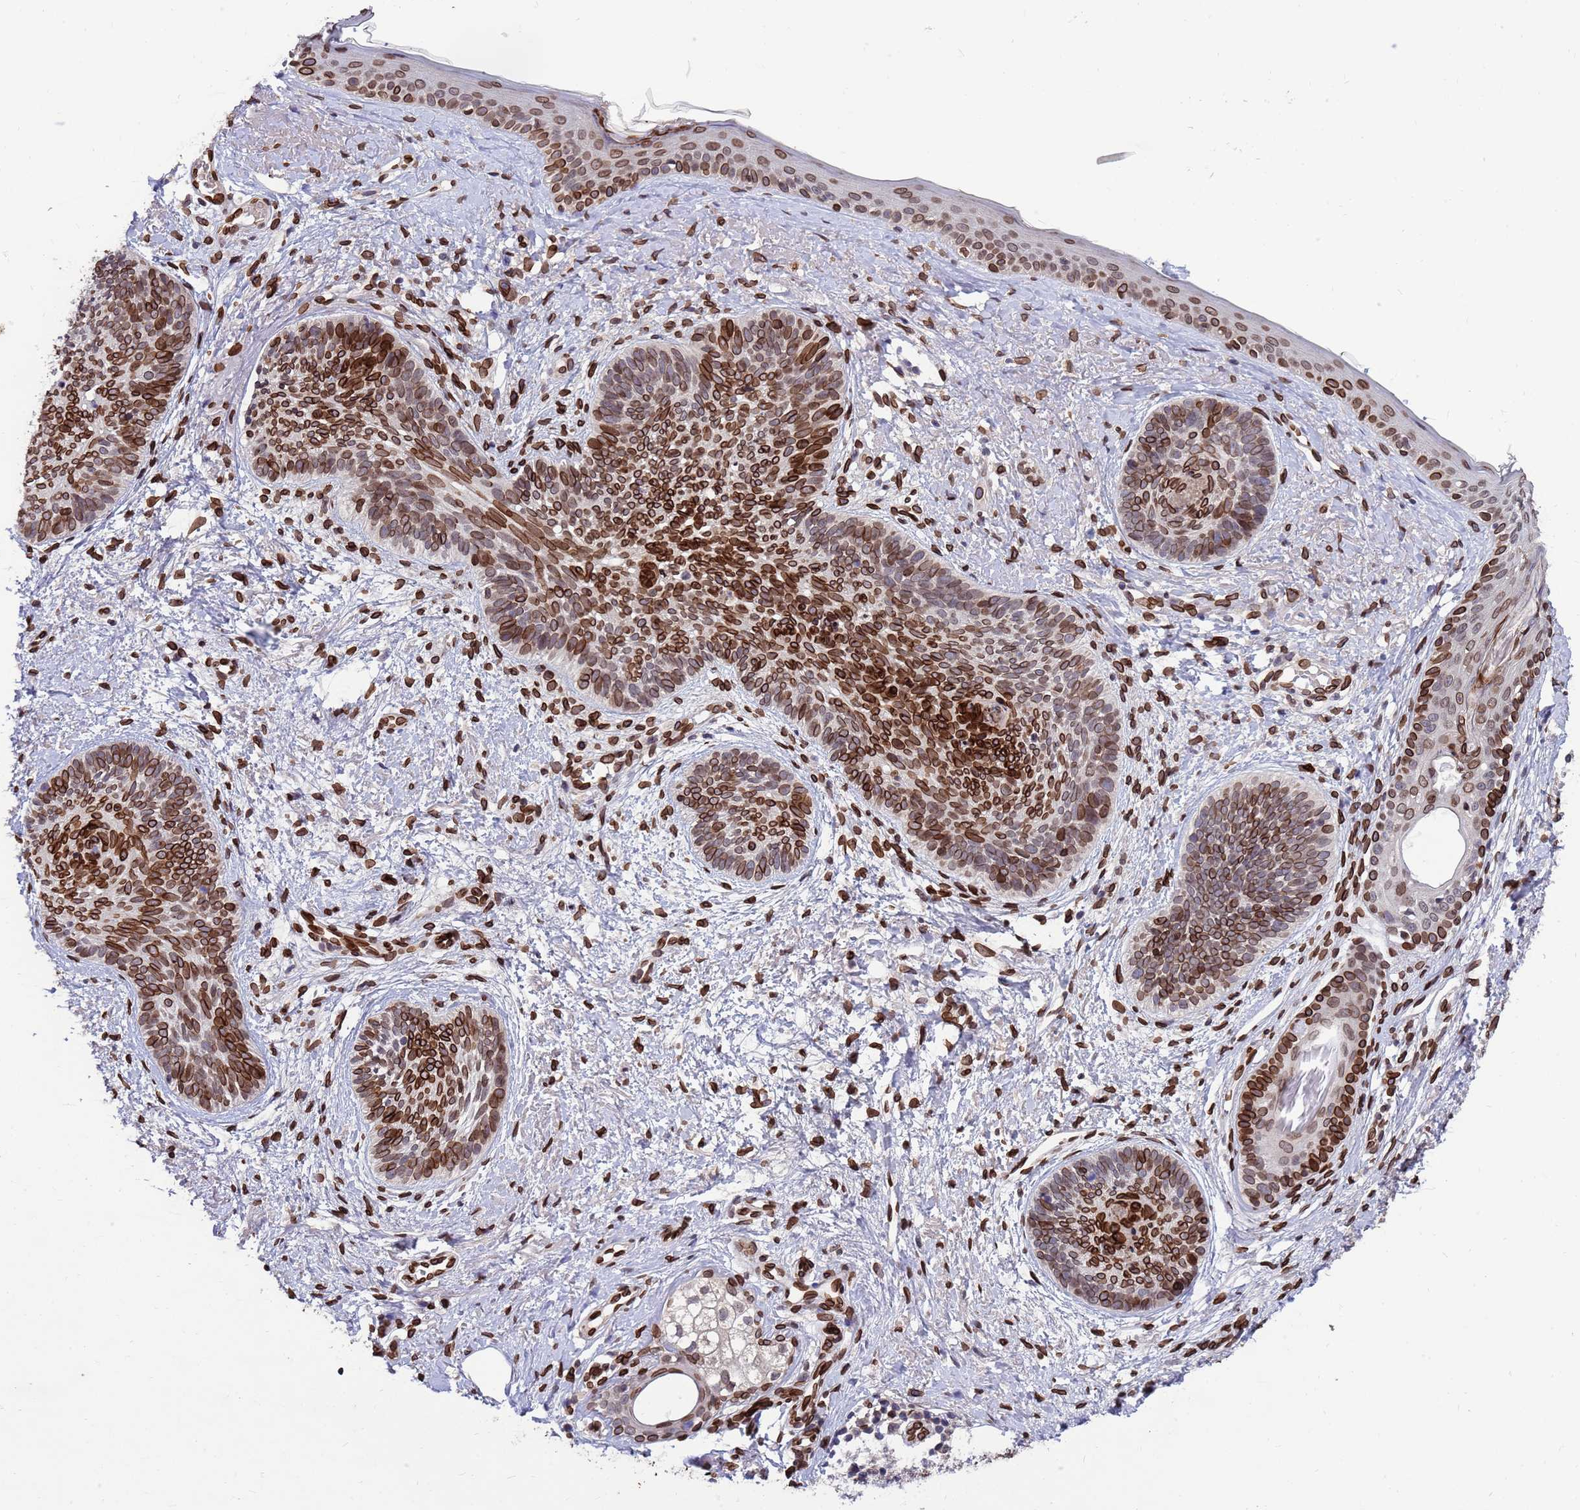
{"staining": {"intensity": "strong", "quantity": ">75%", "location": "cytoplasmic/membranous,nuclear"}, "tissue": "skin cancer", "cell_type": "Tumor cells", "image_type": "cancer", "snomed": [{"axis": "morphology", "description": "Basal cell carcinoma"}, {"axis": "topography", "description": "Skin"}], "caption": "An image of skin basal cell carcinoma stained for a protein demonstrates strong cytoplasmic/membranous and nuclear brown staining in tumor cells. Using DAB (3,3'-diaminobenzidine) (brown) and hematoxylin (blue) stains, captured at high magnification using brightfield microscopy.", "gene": "GPR135", "patient": {"sex": "female", "age": 81}}